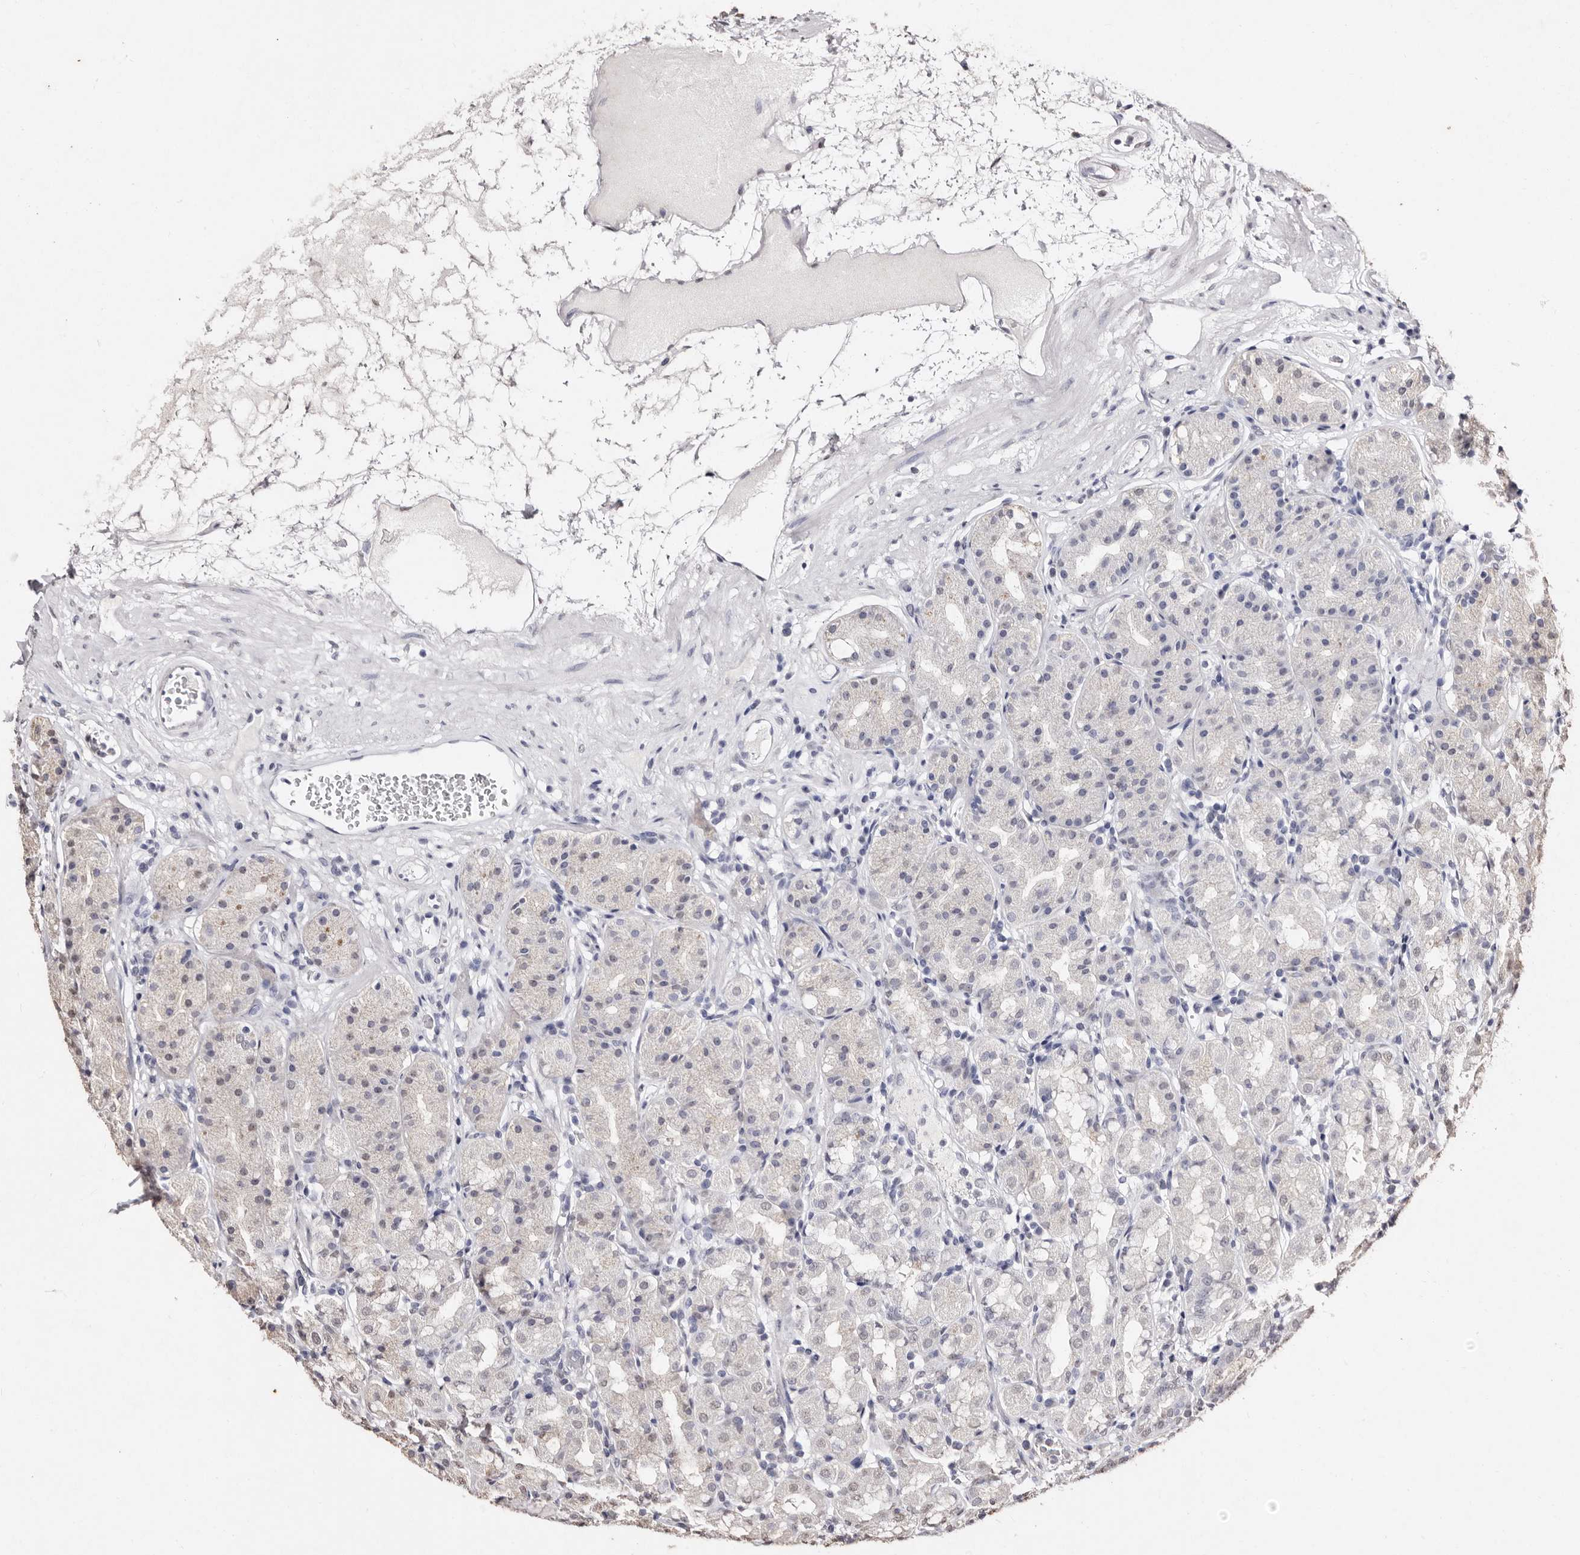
{"staining": {"intensity": "negative", "quantity": "none", "location": "none"}, "tissue": "stomach", "cell_type": "Glandular cells", "image_type": "normal", "snomed": [{"axis": "morphology", "description": "Normal tissue, NOS"}, {"axis": "topography", "description": "Stomach, lower"}], "caption": "This photomicrograph is of normal stomach stained with immunohistochemistry (IHC) to label a protein in brown with the nuclei are counter-stained blue. There is no staining in glandular cells. Nuclei are stained in blue.", "gene": "ERBB4", "patient": {"sex": "female", "age": 56}}